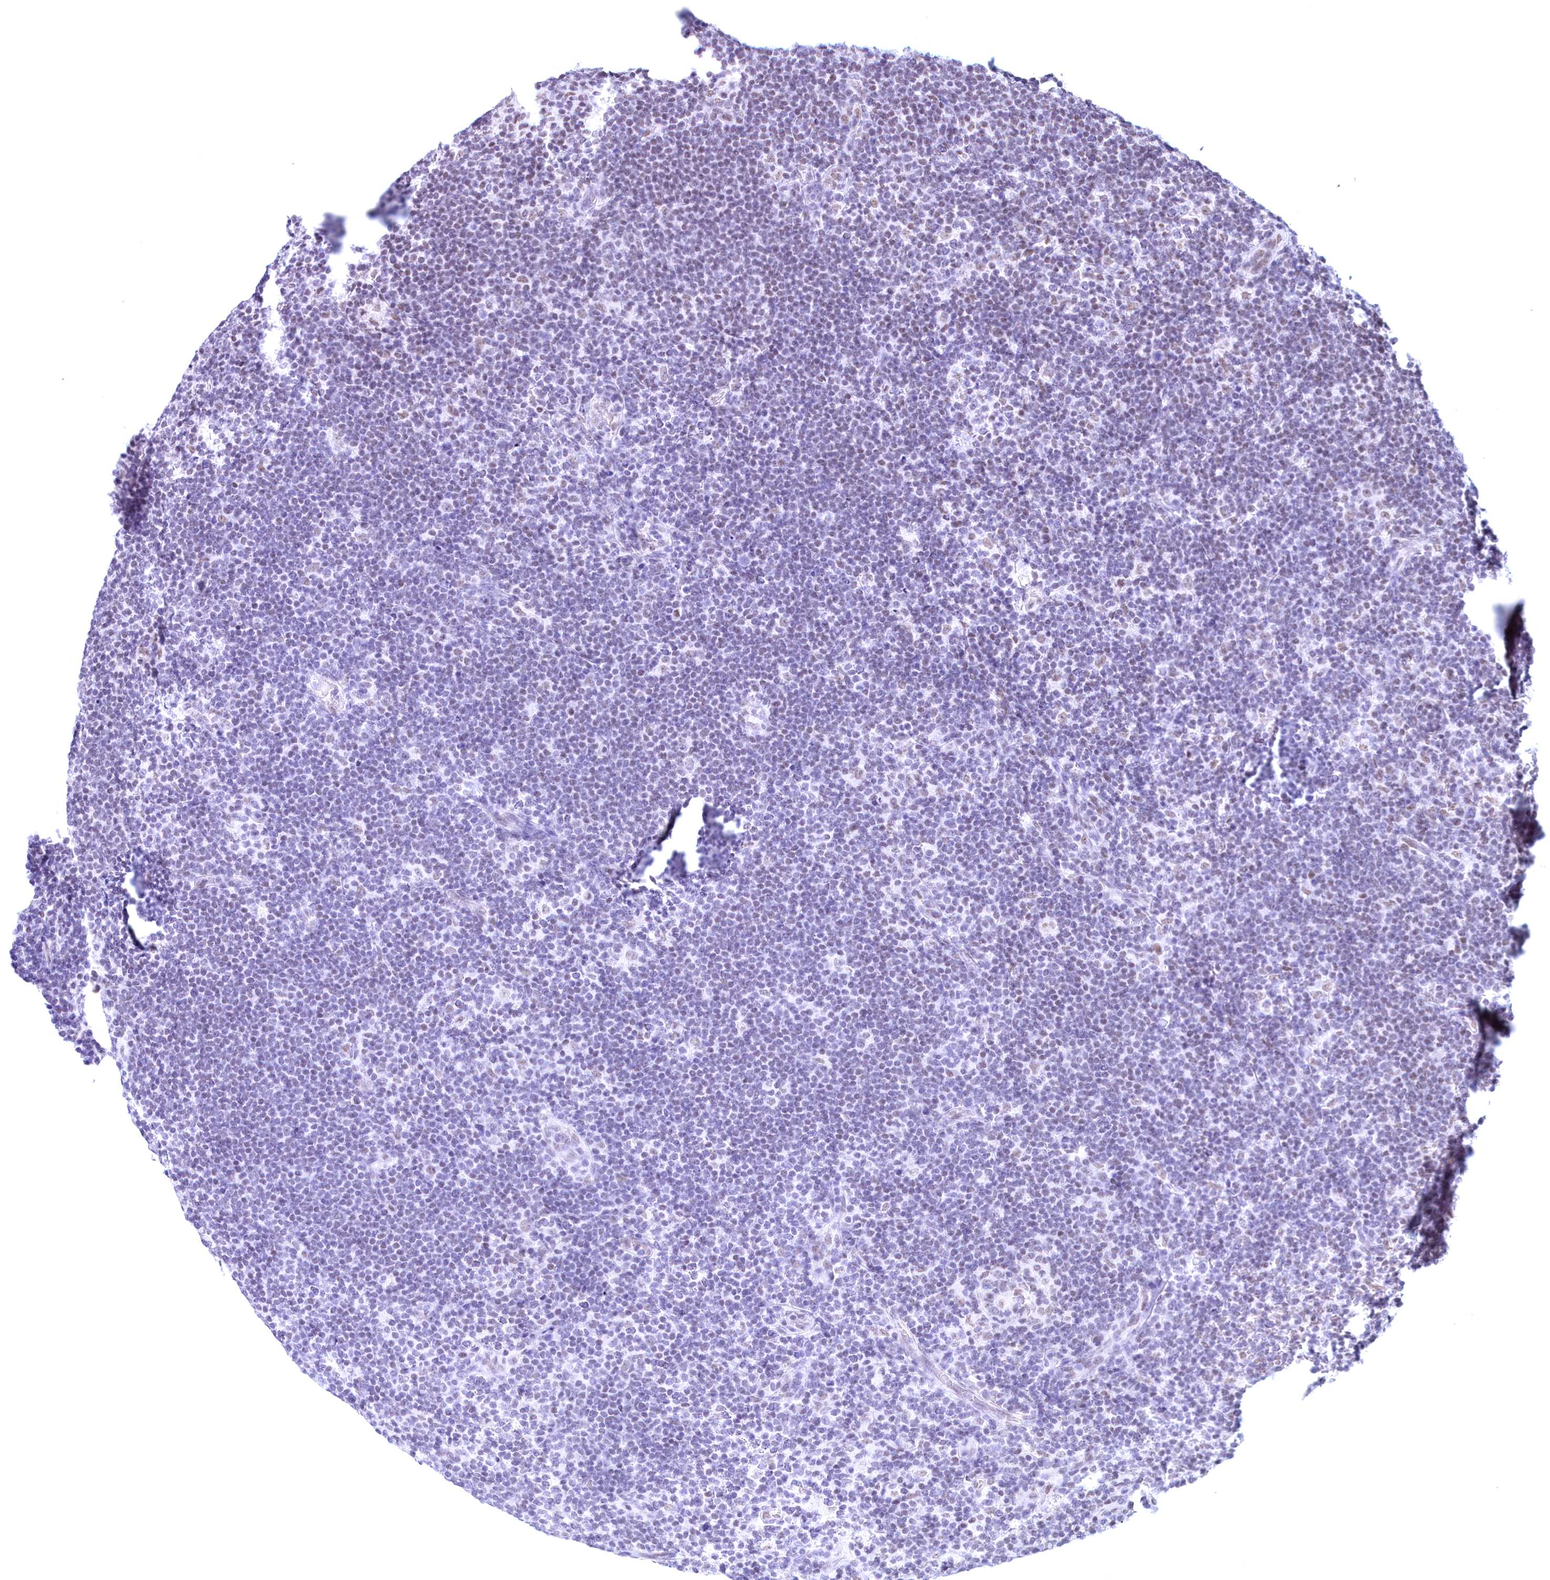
{"staining": {"intensity": "negative", "quantity": "none", "location": "none"}, "tissue": "lymphoma", "cell_type": "Tumor cells", "image_type": "cancer", "snomed": [{"axis": "morphology", "description": "Hodgkin's disease, NOS"}, {"axis": "topography", "description": "Lymph node"}], "caption": "There is no significant expression in tumor cells of lymphoma.", "gene": "CDC26", "patient": {"sex": "female", "age": 57}}